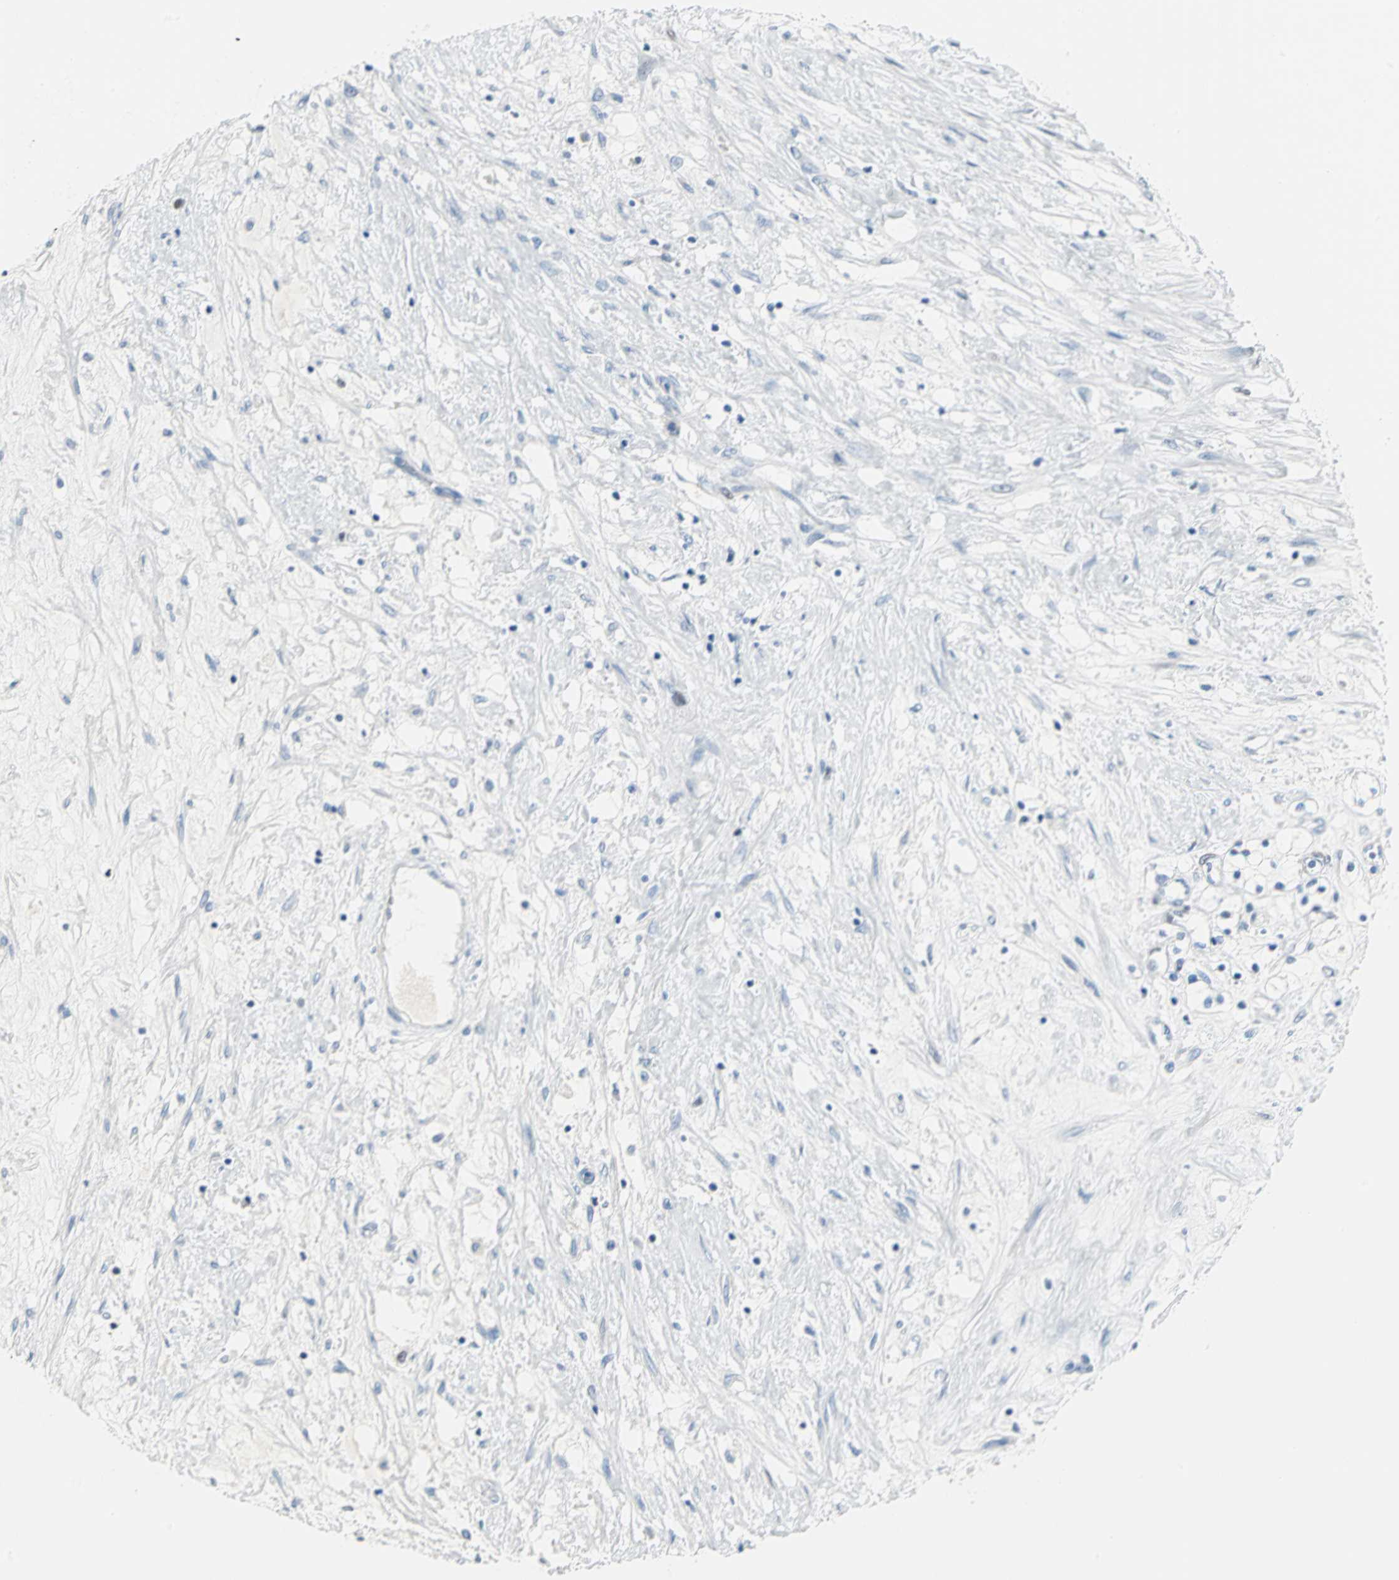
{"staining": {"intensity": "negative", "quantity": "none", "location": "none"}, "tissue": "renal cancer", "cell_type": "Tumor cells", "image_type": "cancer", "snomed": [{"axis": "morphology", "description": "Adenocarcinoma, NOS"}, {"axis": "topography", "description": "Kidney"}], "caption": "High magnification brightfield microscopy of renal cancer stained with DAB (brown) and counterstained with hematoxylin (blue): tumor cells show no significant staining.", "gene": "MCM4", "patient": {"sex": "male", "age": 68}}